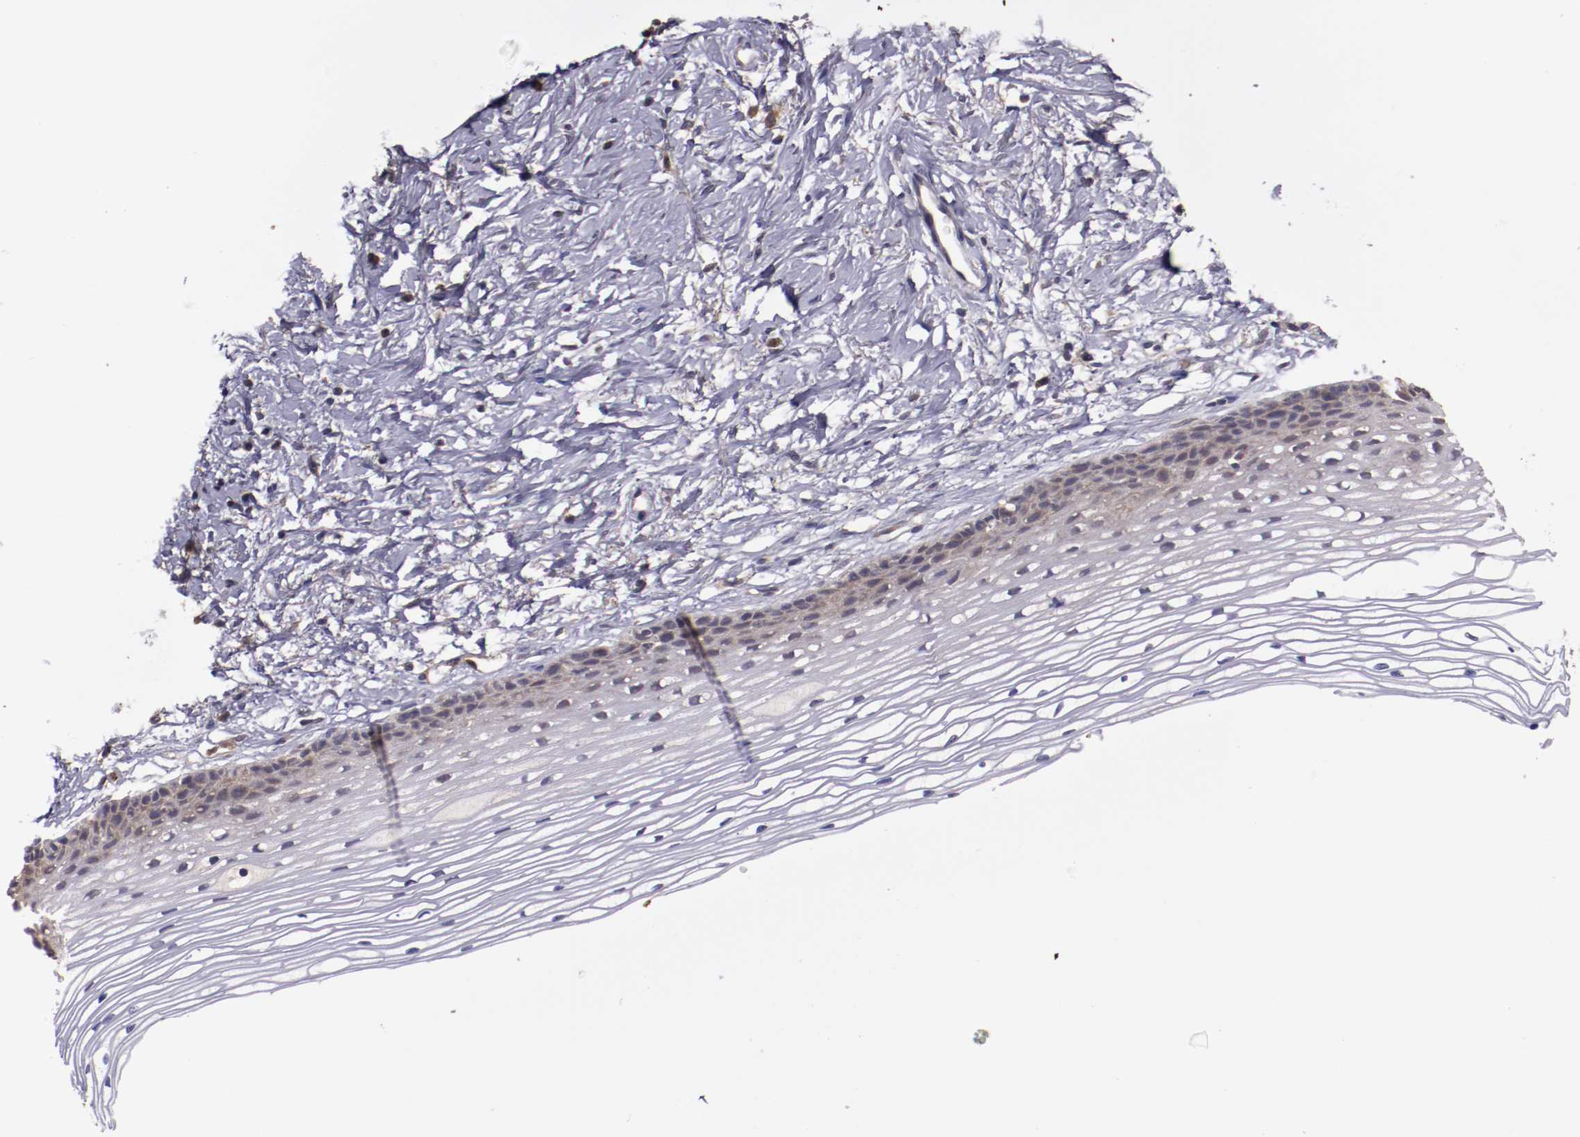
{"staining": {"intensity": "strong", "quantity": ">75%", "location": "cytoplasmic/membranous"}, "tissue": "cervix", "cell_type": "Glandular cells", "image_type": "normal", "snomed": [{"axis": "morphology", "description": "Normal tissue, NOS"}, {"axis": "topography", "description": "Cervix"}], "caption": "Benign cervix displays strong cytoplasmic/membranous staining in about >75% of glandular cells, visualized by immunohistochemistry. (DAB IHC, brown staining for protein, blue staining for nuclei).", "gene": "FTSJ1", "patient": {"sex": "female", "age": 77}}